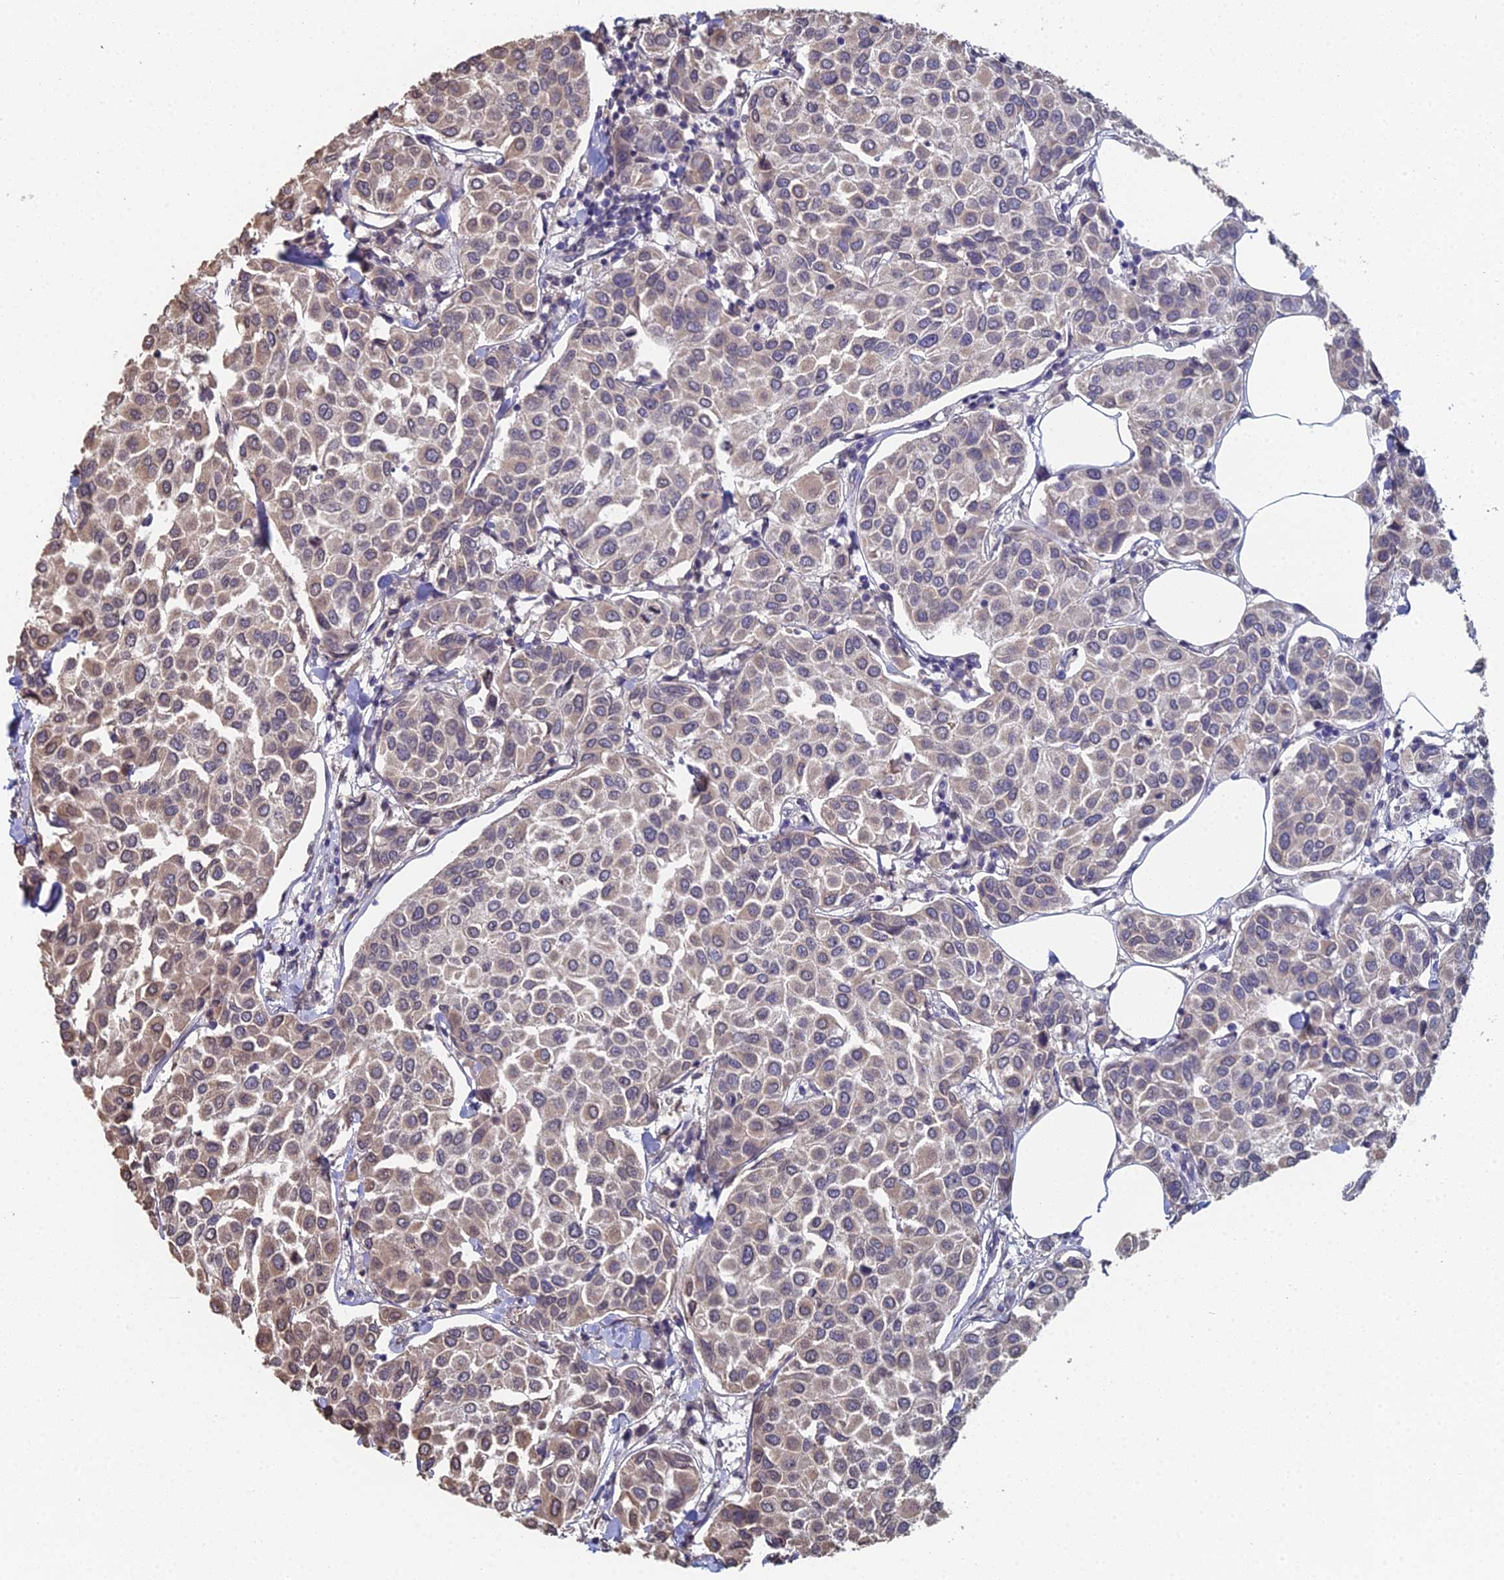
{"staining": {"intensity": "weak", "quantity": "25%-75%", "location": "cytoplasmic/membranous"}, "tissue": "breast cancer", "cell_type": "Tumor cells", "image_type": "cancer", "snomed": [{"axis": "morphology", "description": "Duct carcinoma"}, {"axis": "topography", "description": "Breast"}], "caption": "Immunohistochemical staining of breast cancer shows low levels of weak cytoplasmic/membranous staining in approximately 25%-75% of tumor cells.", "gene": "PRR22", "patient": {"sex": "female", "age": 55}}